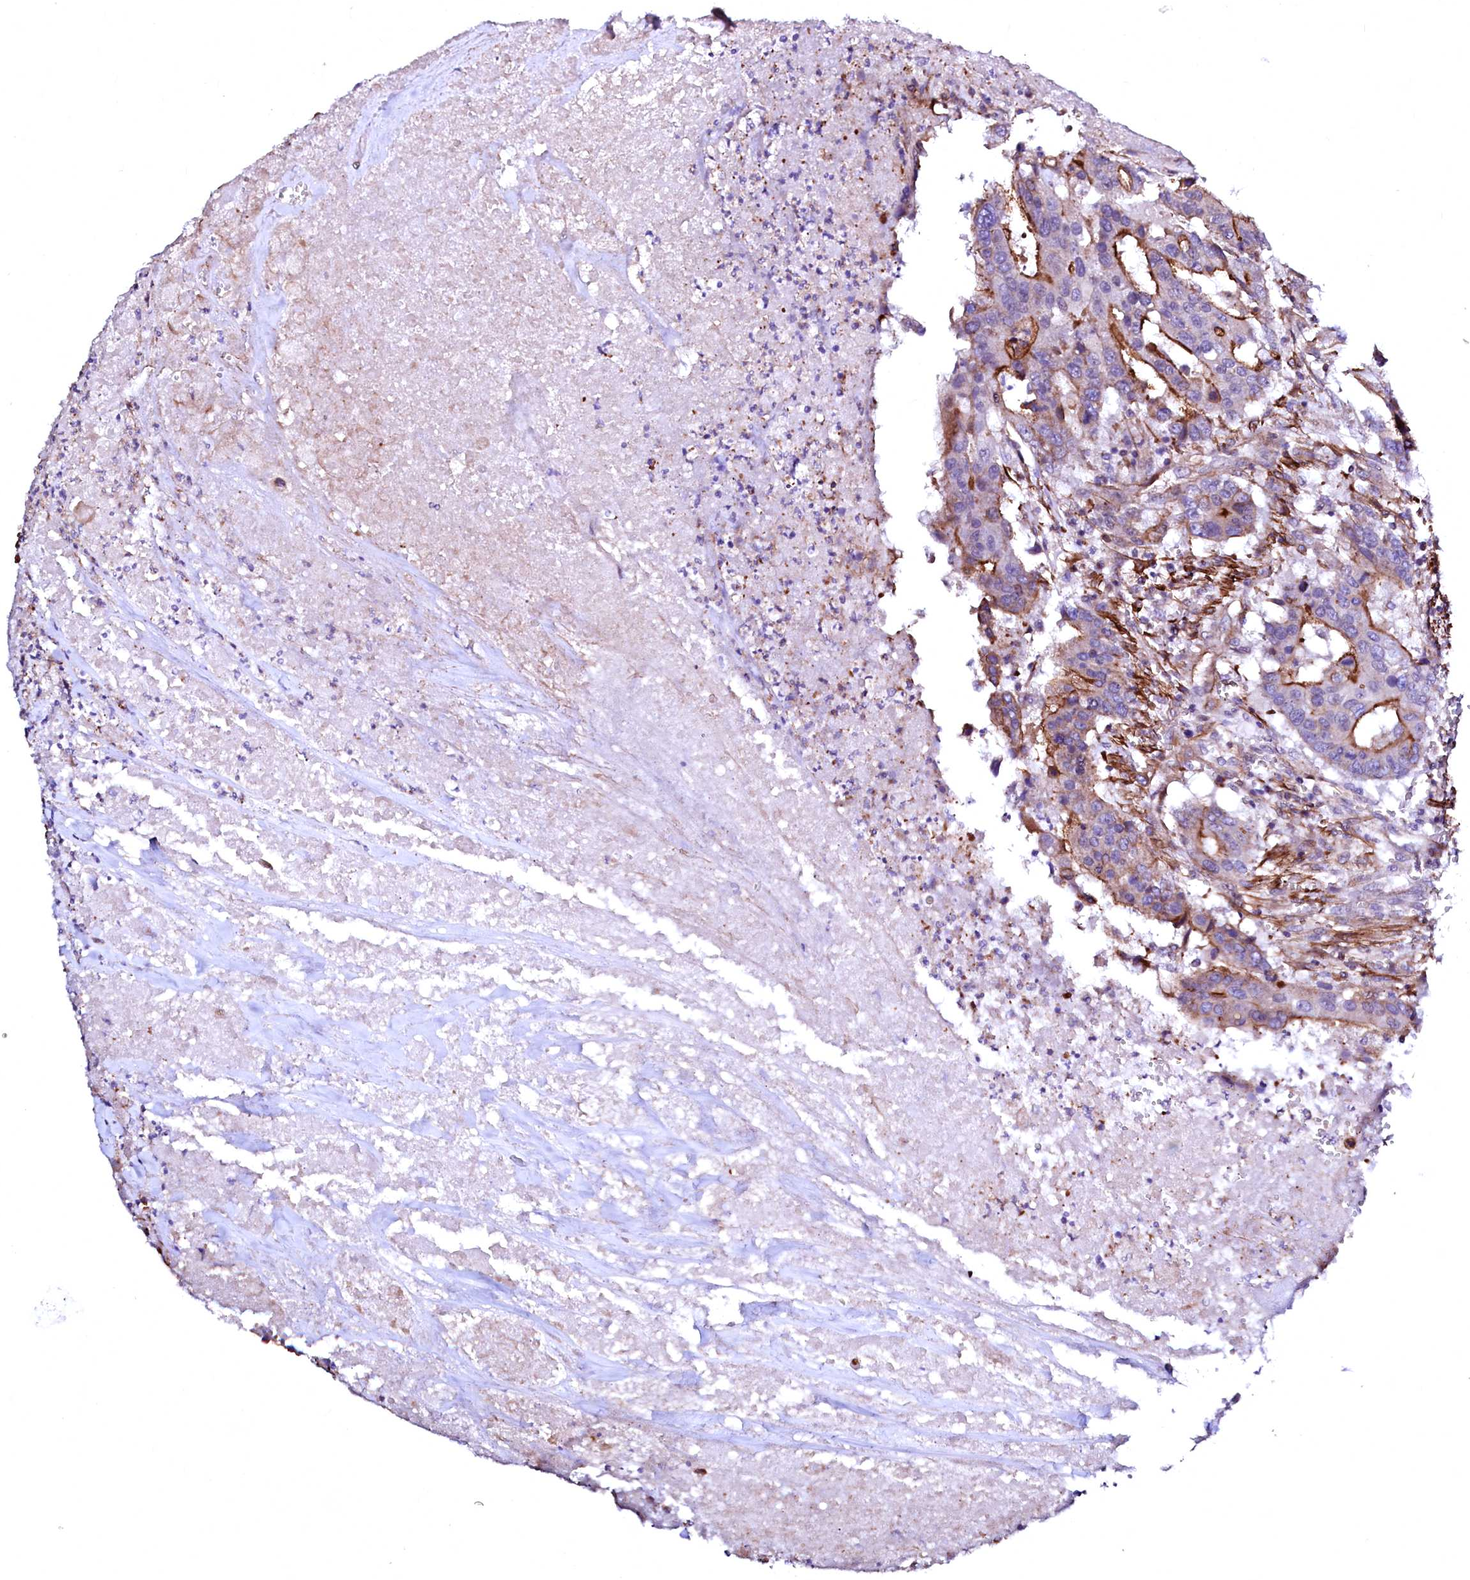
{"staining": {"intensity": "strong", "quantity": "<25%", "location": "cytoplasmic/membranous"}, "tissue": "colorectal cancer", "cell_type": "Tumor cells", "image_type": "cancer", "snomed": [{"axis": "morphology", "description": "Adenocarcinoma, NOS"}, {"axis": "topography", "description": "Colon"}], "caption": "Tumor cells exhibit medium levels of strong cytoplasmic/membranous staining in about <25% of cells in adenocarcinoma (colorectal).", "gene": "GPR176", "patient": {"sex": "male", "age": 77}}